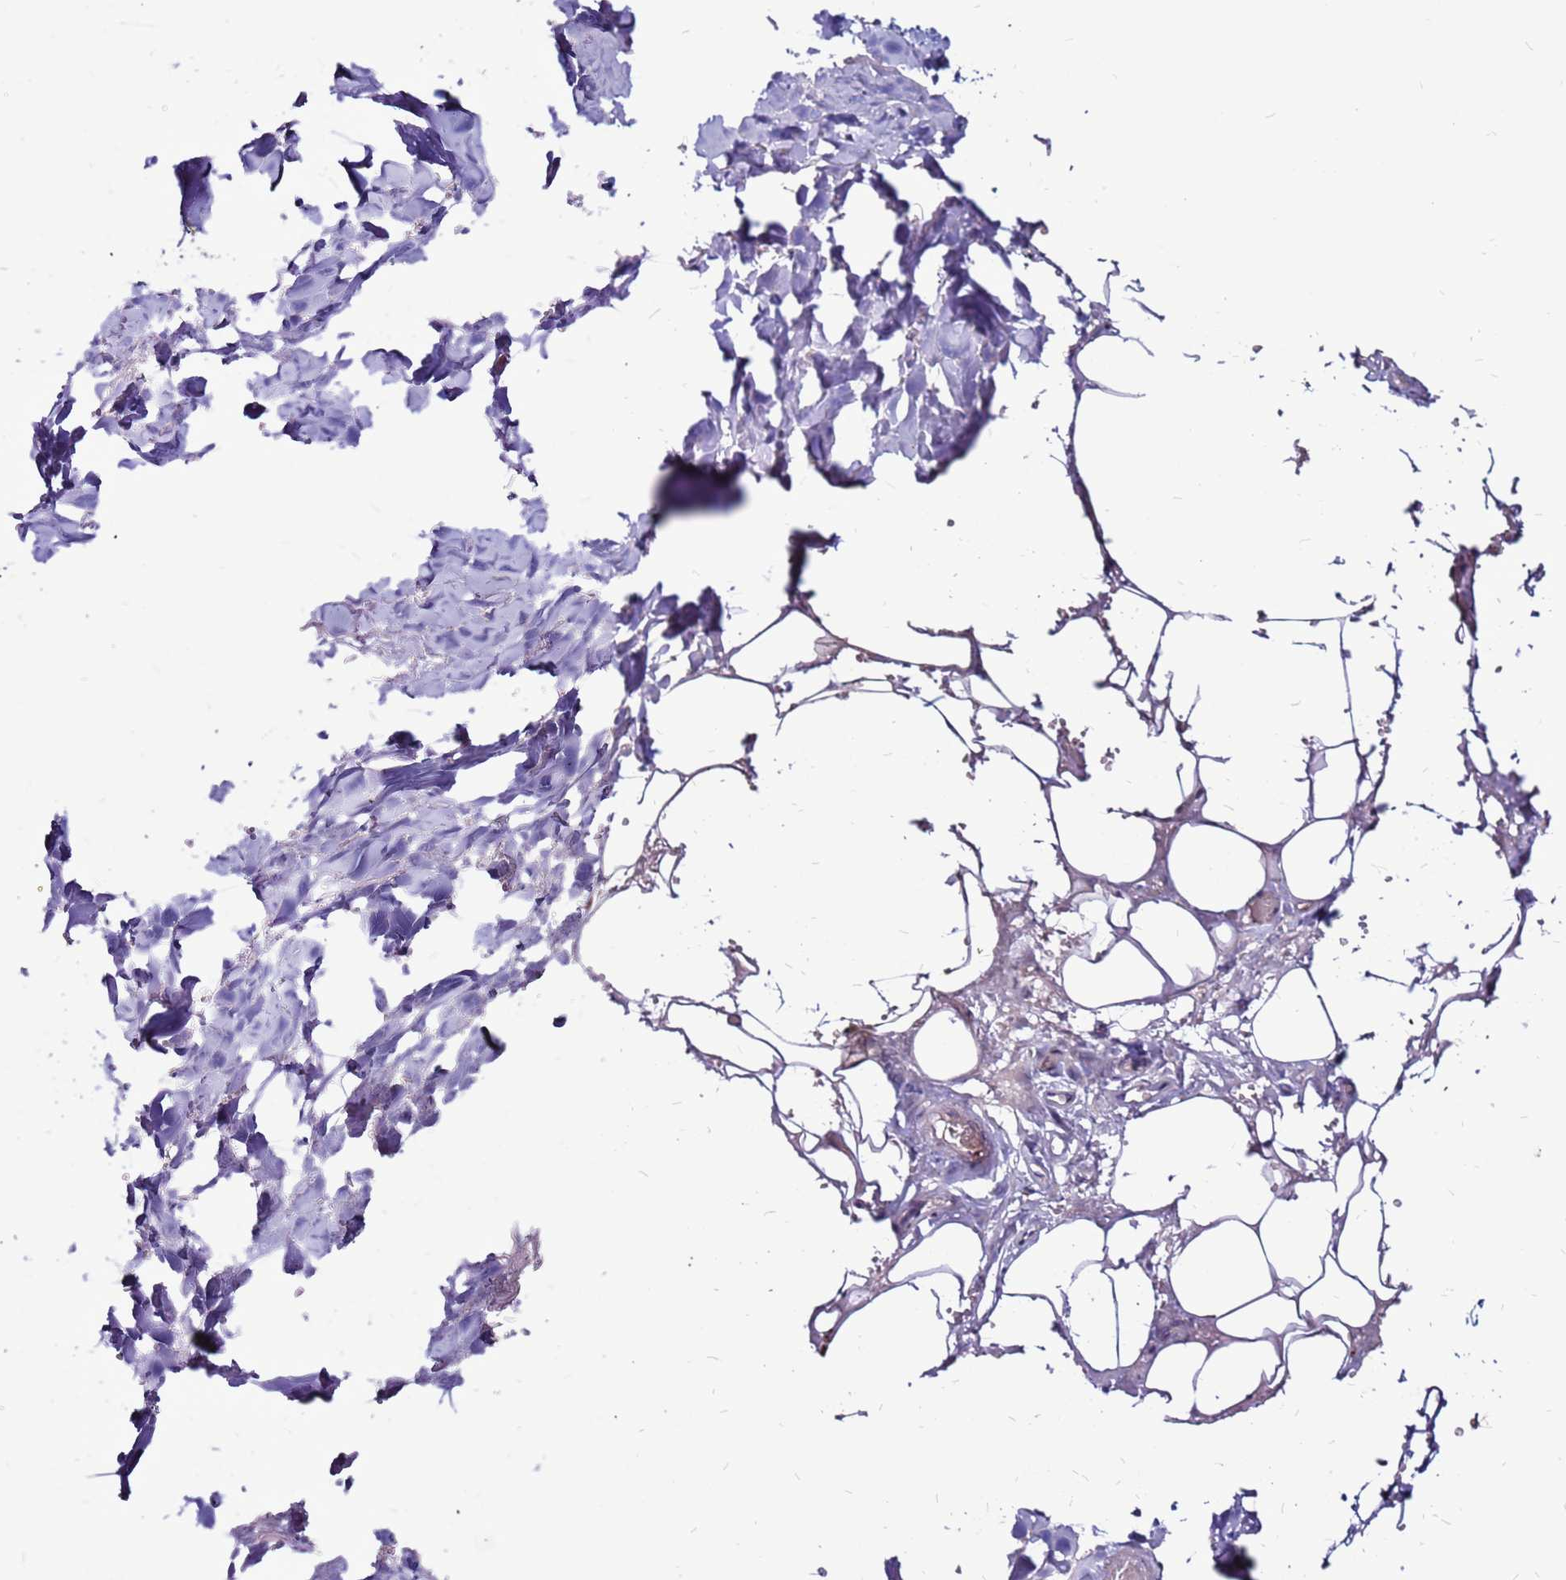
{"staining": {"intensity": "weak", "quantity": ">75%", "location": "cytoplasmic/membranous,nuclear"}, "tissue": "adipose tissue", "cell_type": "Adipocytes", "image_type": "normal", "snomed": [{"axis": "morphology", "description": "Normal tissue, NOS"}, {"axis": "topography", "description": "Salivary gland"}, {"axis": "topography", "description": "Peripheral nerve tissue"}], "caption": "Immunohistochemical staining of benign human adipose tissue exhibits low levels of weak cytoplasmic/membranous,nuclear positivity in about >75% of adipocytes. The staining was performed using DAB (3,3'-diaminobenzidine) to visualize the protein expression in brown, while the nuclei were stained in blue with hematoxylin (Magnification: 20x).", "gene": "CCDC71", "patient": {"sex": "male", "age": 38}}